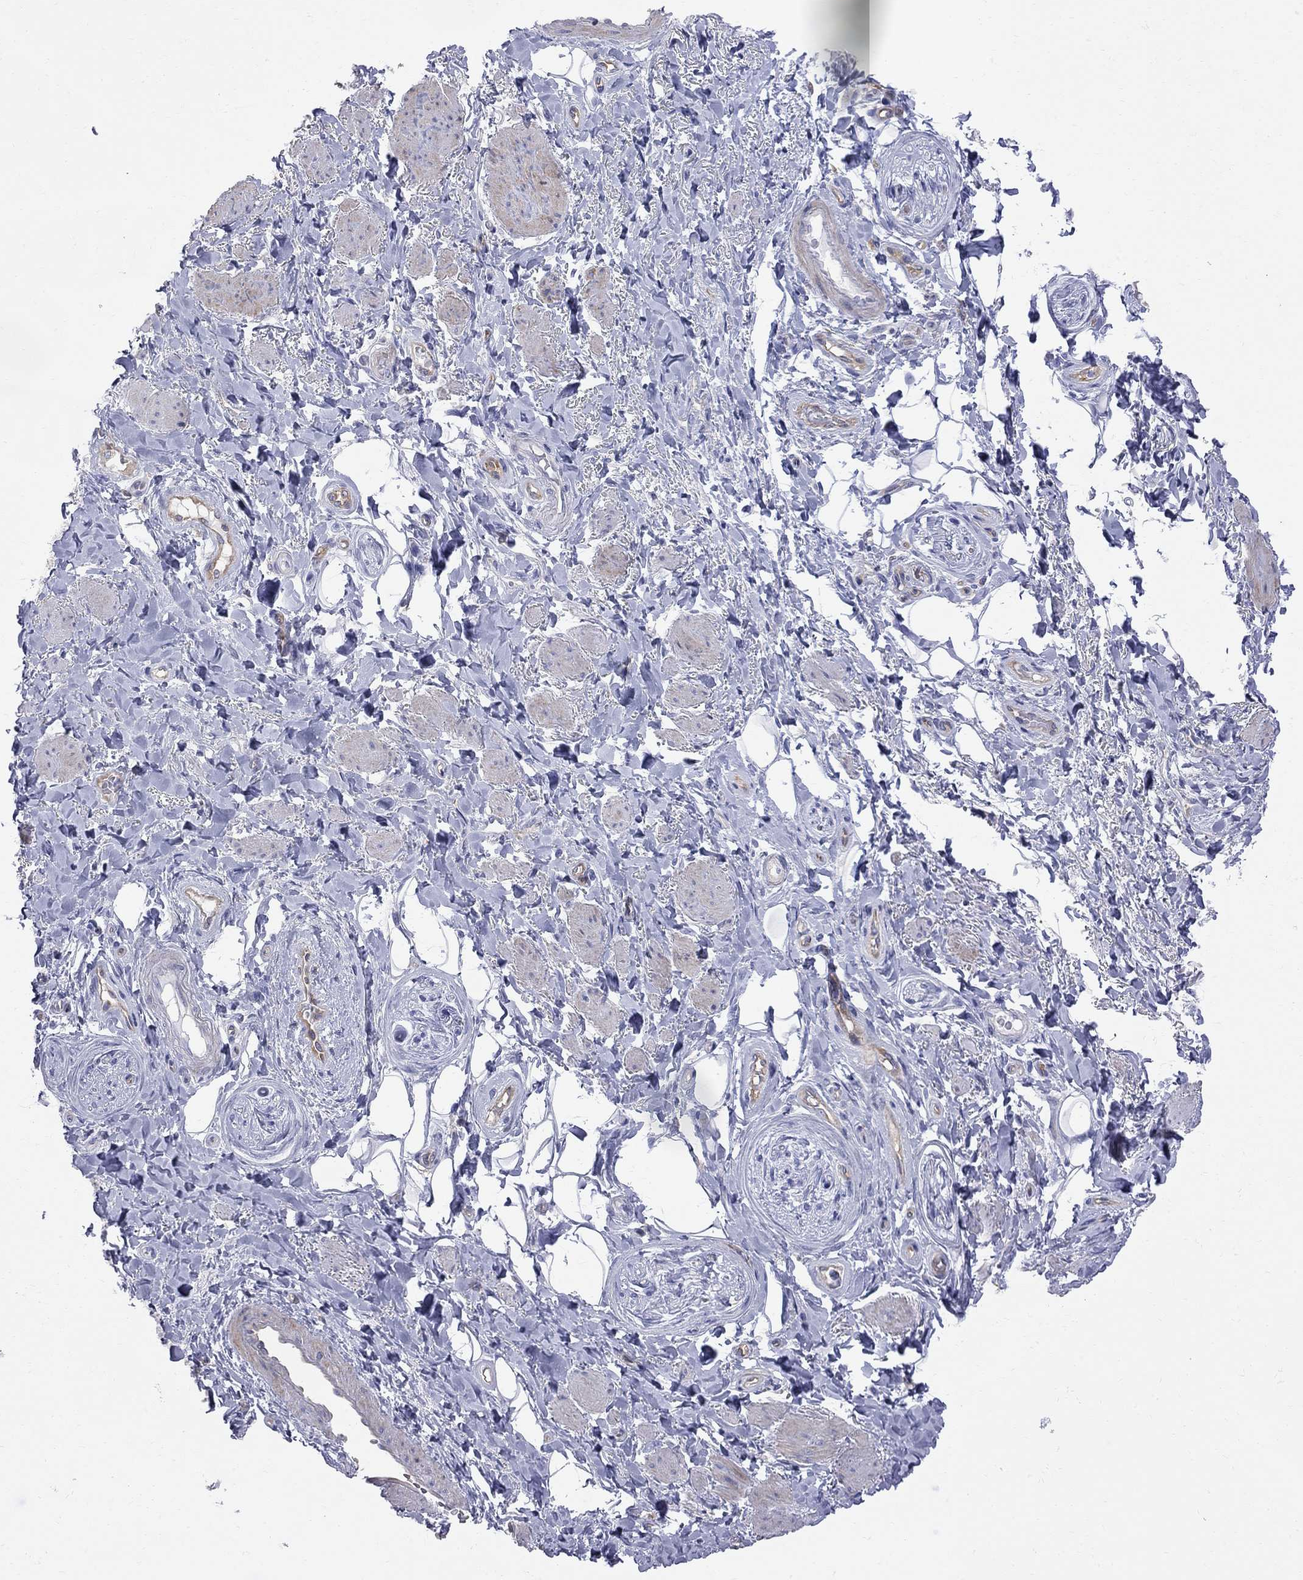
{"staining": {"intensity": "negative", "quantity": "none", "location": "none"}, "tissue": "adipose tissue", "cell_type": "Adipocytes", "image_type": "normal", "snomed": [{"axis": "morphology", "description": "Normal tissue, NOS"}, {"axis": "topography", "description": "Skeletal muscle"}, {"axis": "topography", "description": "Anal"}, {"axis": "topography", "description": "Peripheral nerve tissue"}], "caption": "Benign adipose tissue was stained to show a protein in brown. There is no significant expression in adipocytes.", "gene": "ABI3", "patient": {"sex": "male", "age": 53}}